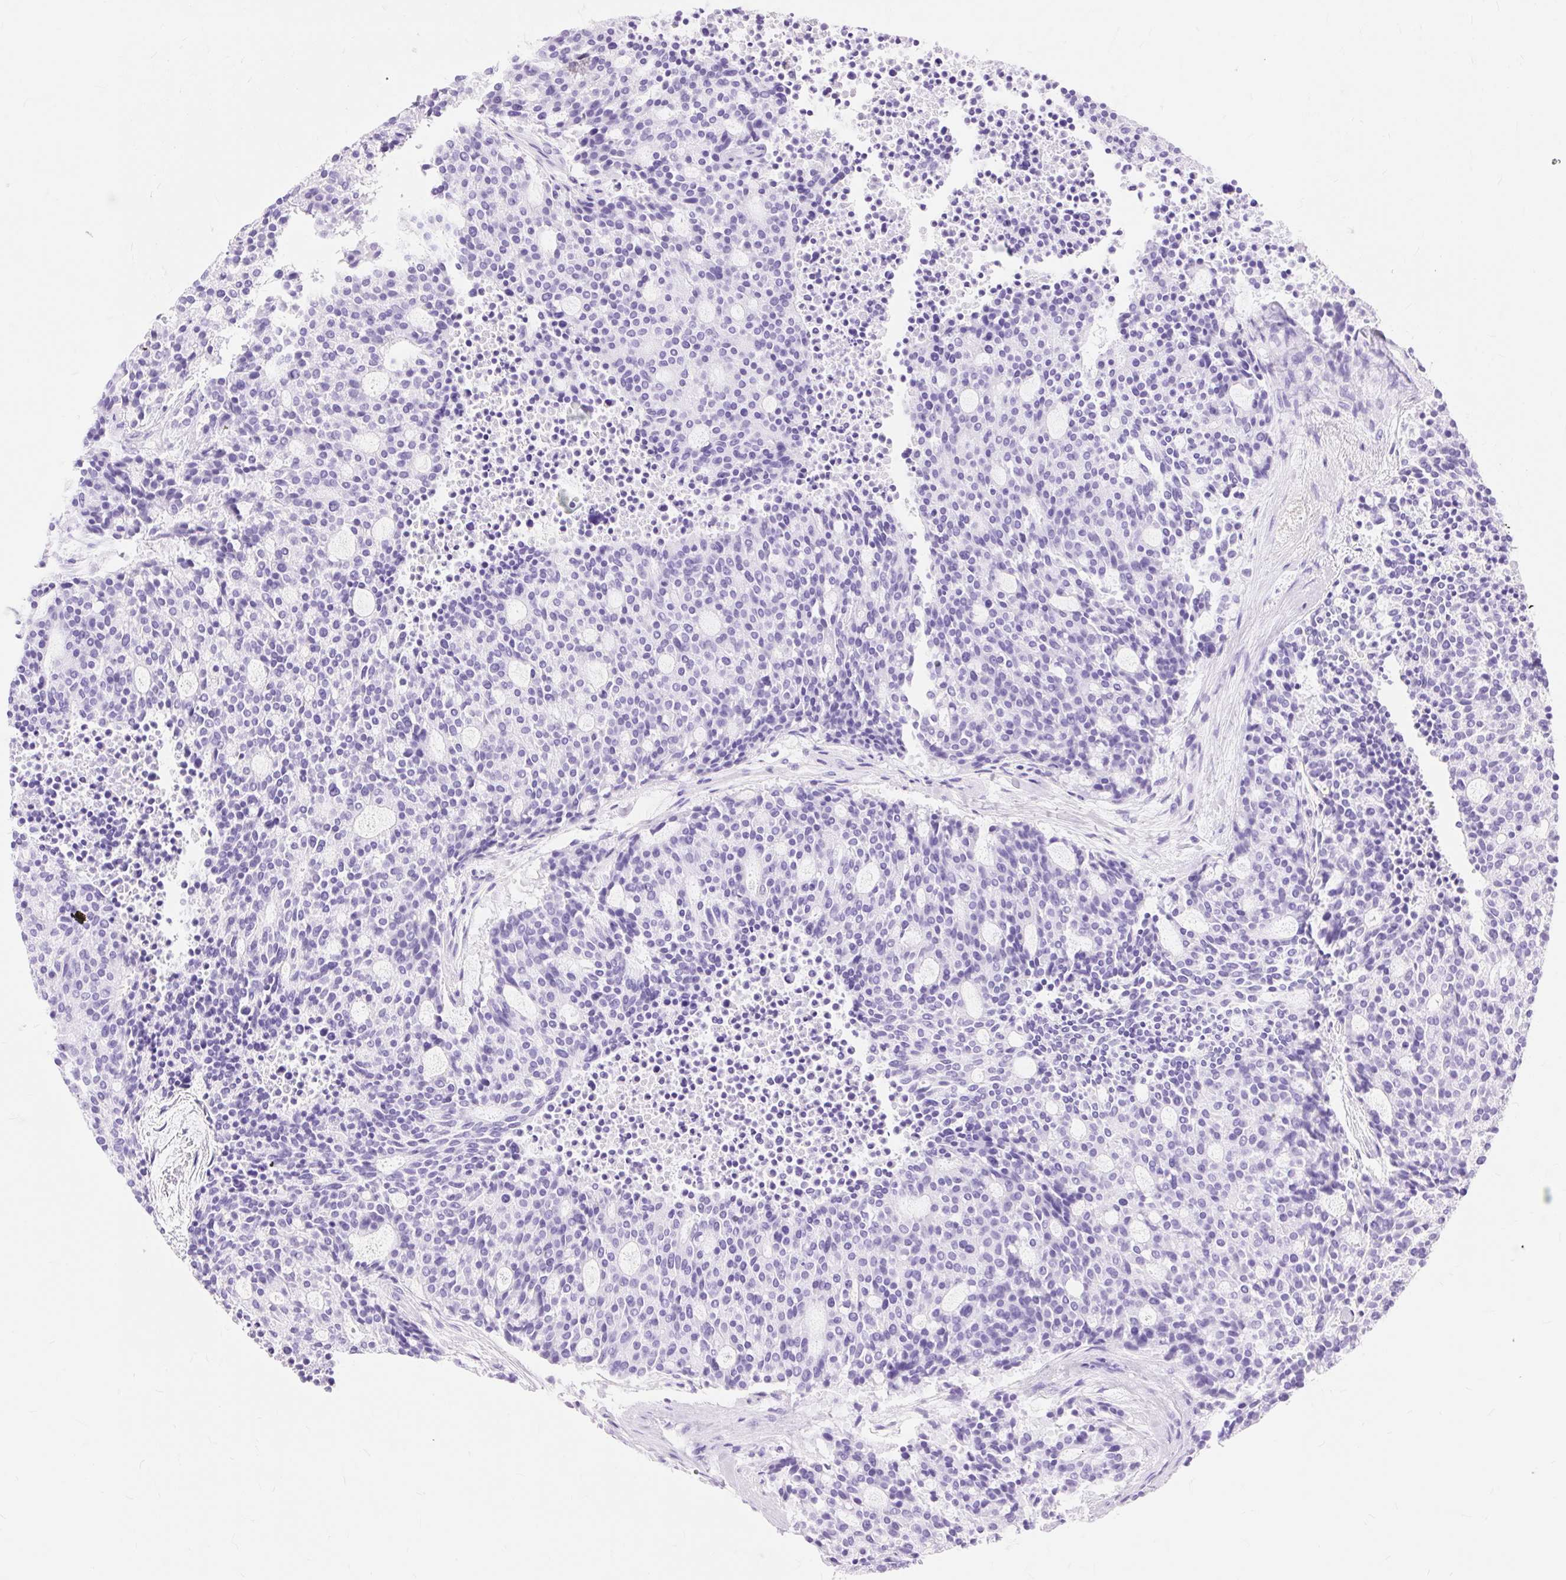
{"staining": {"intensity": "negative", "quantity": "none", "location": "none"}, "tissue": "carcinoid", "cell_type": "Tumor cells", "image_type": "cancer", "snomed": [{"axis": "morphology", "description": "Carcinoid, malignant, NOS"}, {"axis": "topography", "description": "Pancreas"}], "caption": "Carcinoid stained for a protein using immunohistochemistry (IHC) exhibits no staining tumor cells.", "gene": "MBP", "patient": {"sex": "female", "age": 54}}